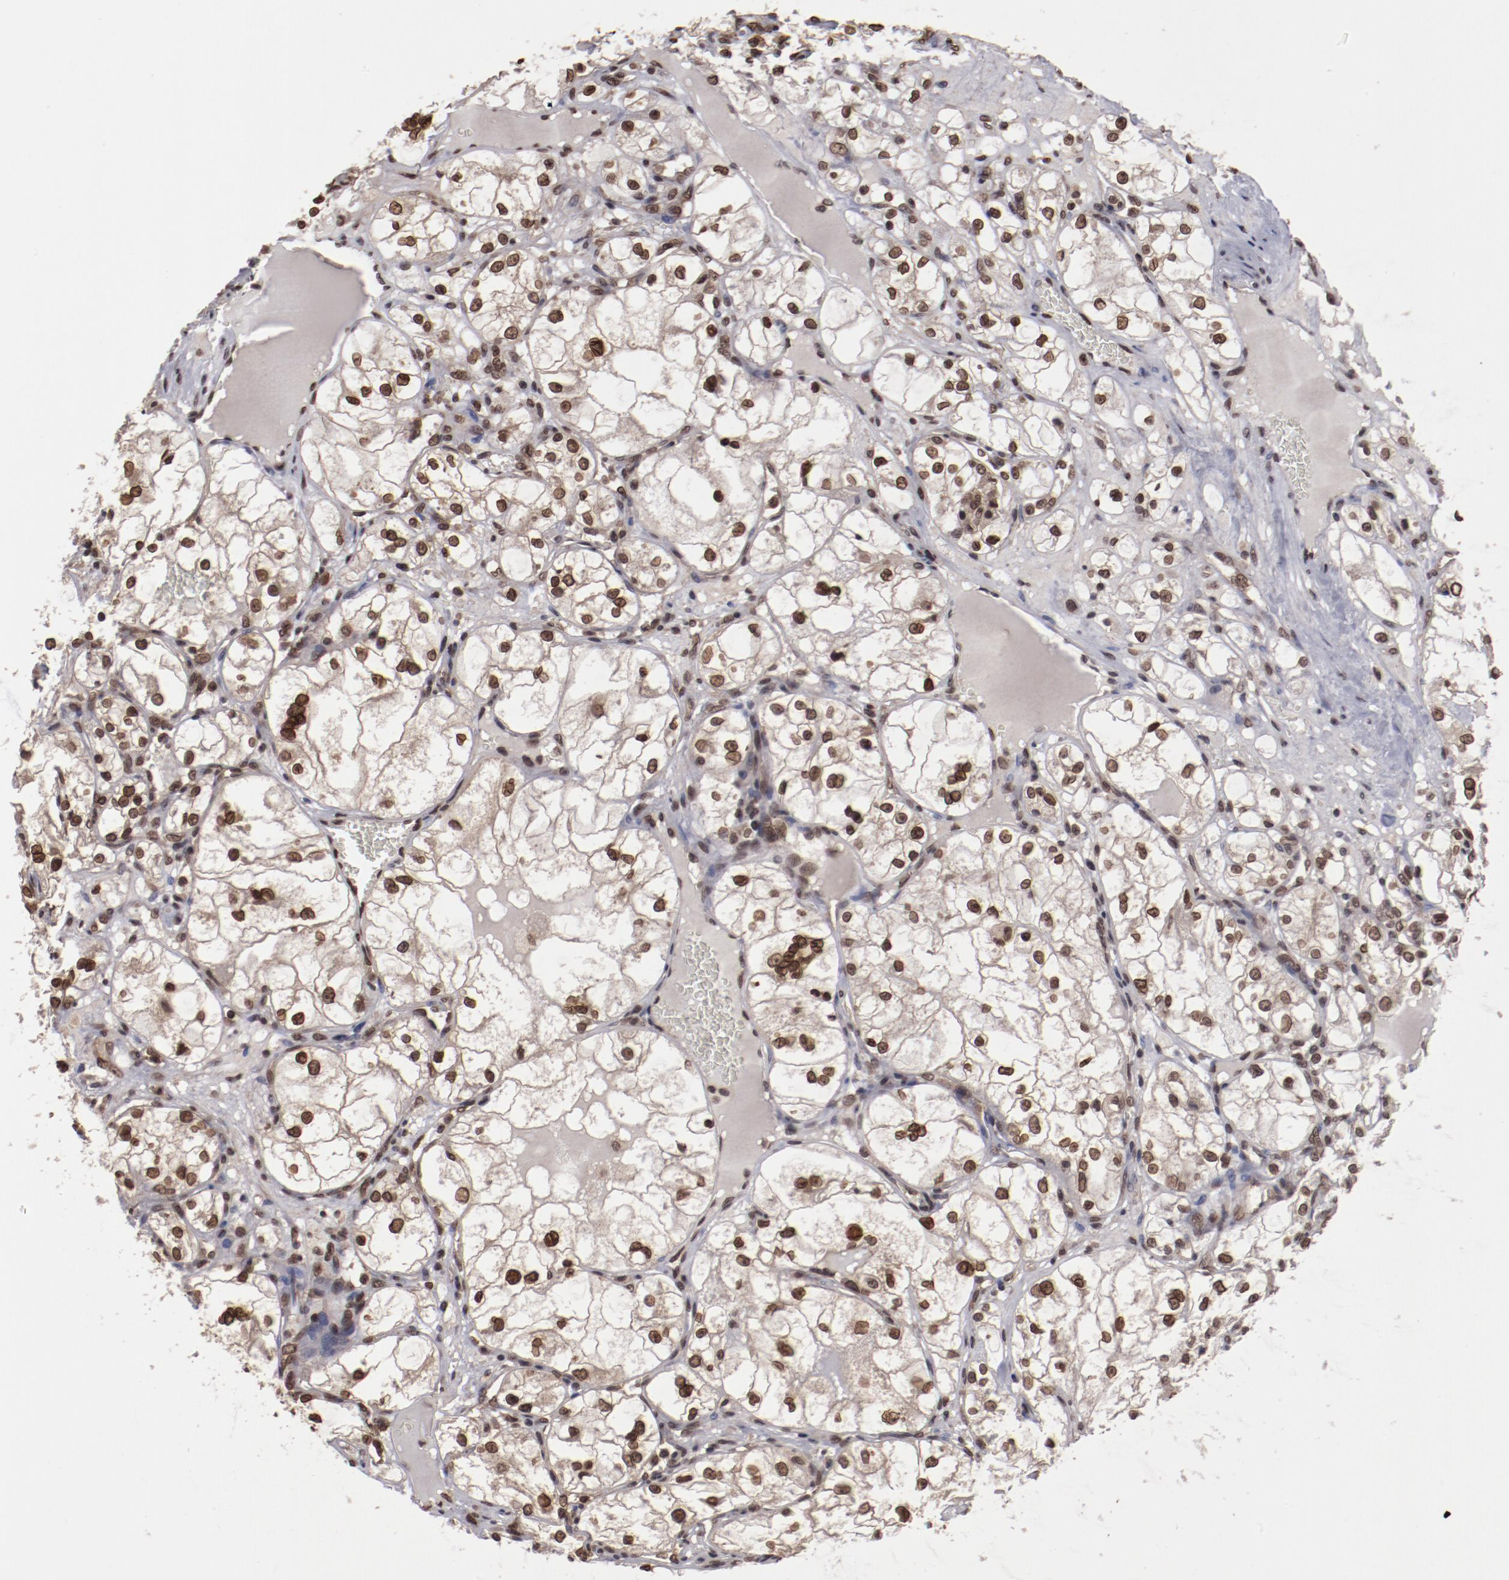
{"staining": {"intensity": "moderate", "quantity": ">75%", "location": "nuclear"}, "tissue": "renal cancer", "cell_type": "Tumor cells", "image_type": "cancer", "snomed": [{"axis": "morphology", "description": "Adenocarcinoma, NOS"}, {"axis": "topography", "description": "Kidney"}], "caption": "Protein staining of adenocarcinoma (renal) tissue exhibits moderate nuclear positivity in approximately >75% of tumor cells. The staining was performed using DAB, with brown indicating positive protein expression. Nuclei are stained blue with hematoxylin.", "gene": "AKT1", "patient": {"sex": "male", "age": 61}}